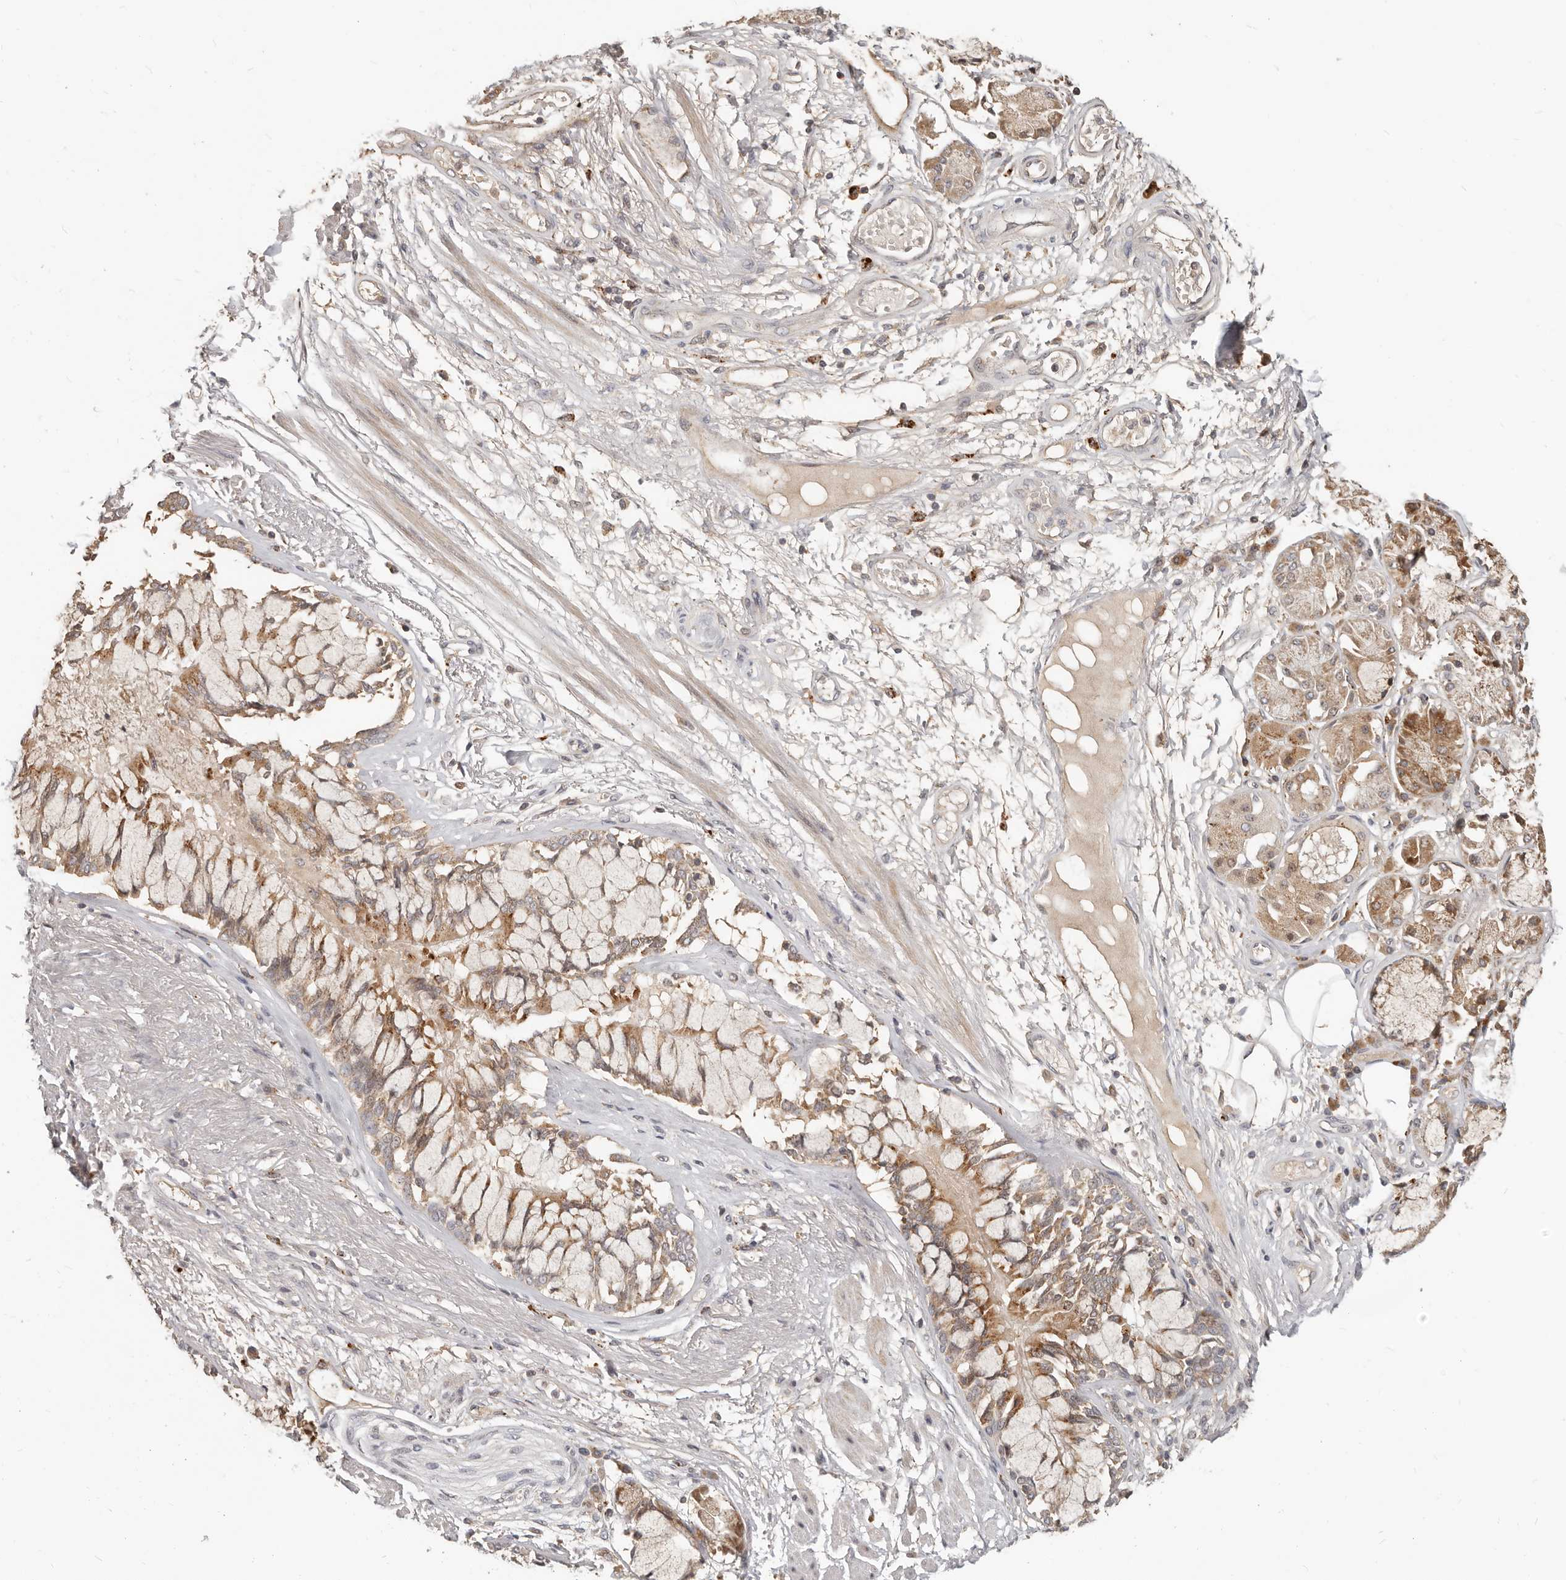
{"staining": {"intensity": "negative", "quantity": "none", "location": "none"}, "tissue": "adipose tissue", "cell_type": "Adipocytes", "image_type": "normal", "snomed": [{"axis": "morphology", "description": "Normal tissue, NOS"}, {"axis": "topography", "description": "Bronchus"}], "caption": "Immunohistochemistry photomicrograph of benign adipose tissue stained for a protein (brown), which reveals no staining in adipocytes. Nuclei are stained in blue.", "gene": "ZRANB1", "patient": {"sex": "male", "age": 66}}